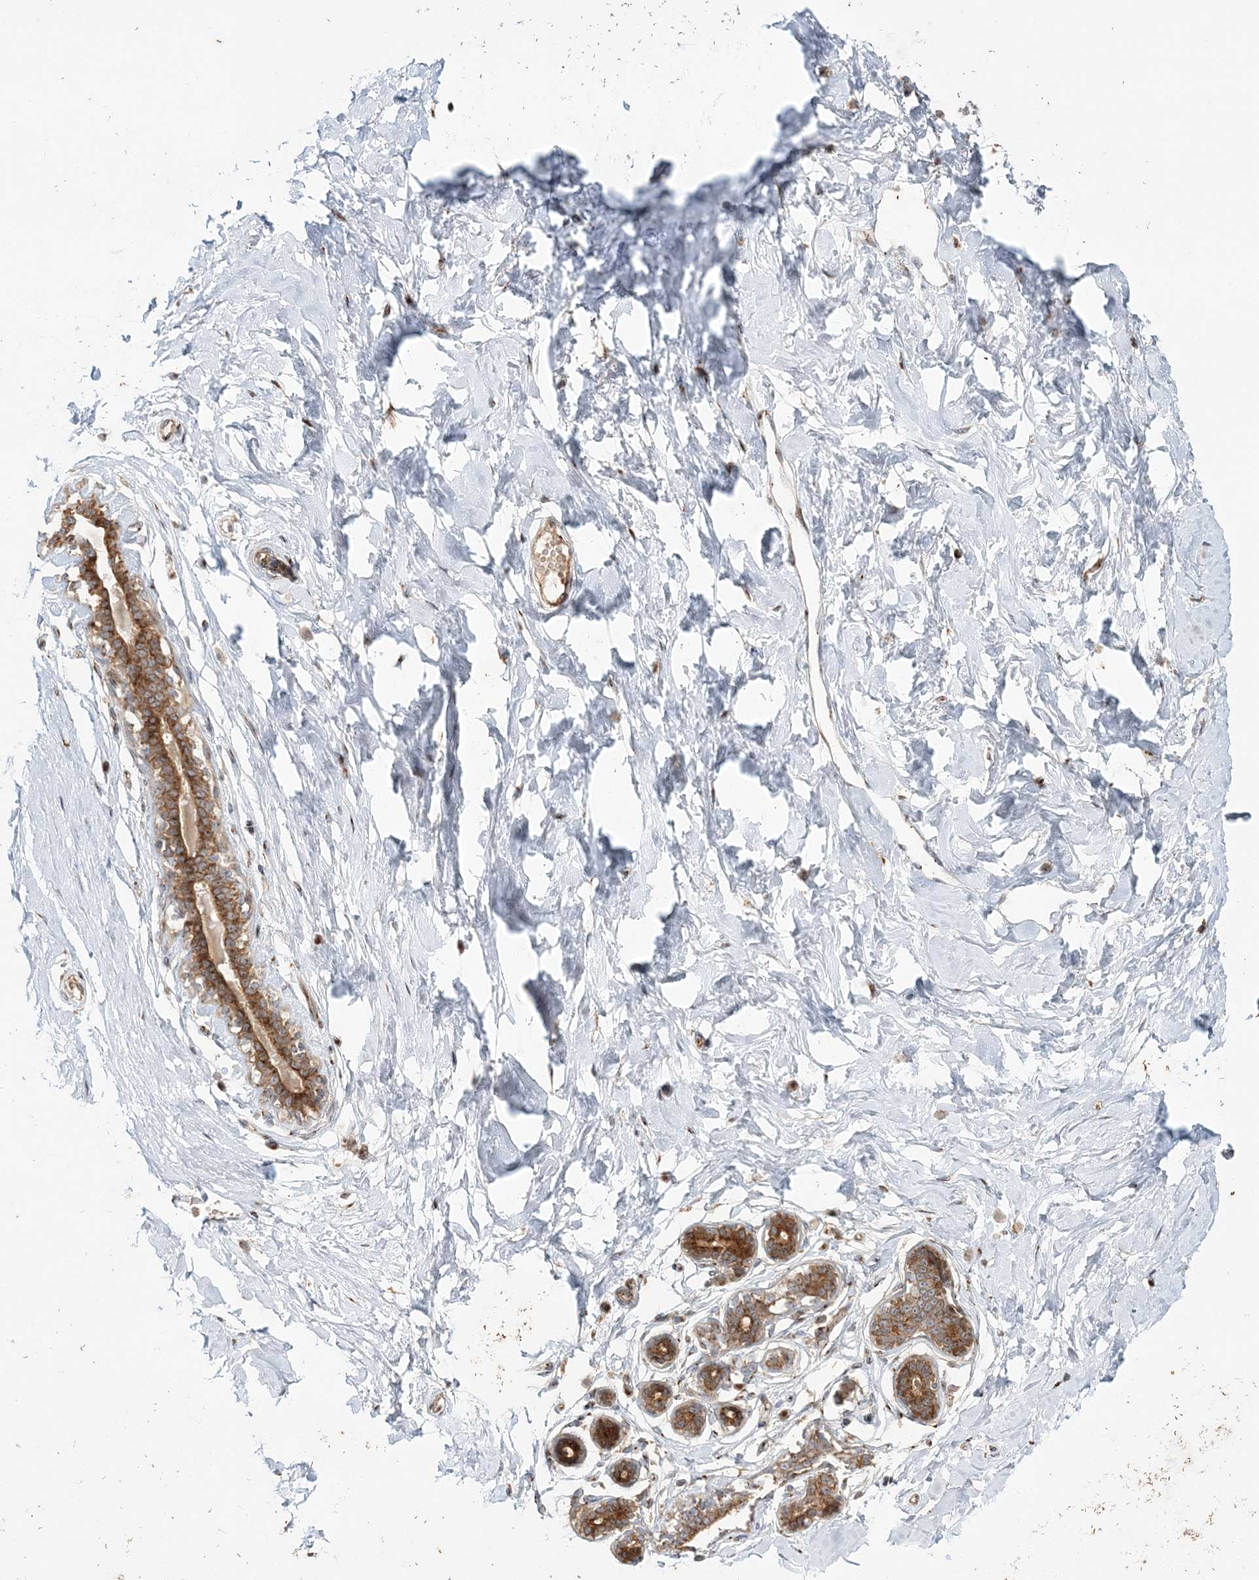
{"staining": {"intensity": "negative", "quantity": "none", "location": "none"}, "tissue": "breast", "cell_type": "Adipocytes", "image_type": "normal", "snomed": [{"axis": "morphology", "description": "Normal tissue, NOS"}, {"axis": "morphology", "description": "Adenoma, NOS"}, {"axis": "topography", "description": "Breast"}], "caption": "The photomicrograph exhibits no staining of adipocytes in unremarkable breast.", "gene": "ABCC3", "patient": {"sex": "female", "age": 23}}